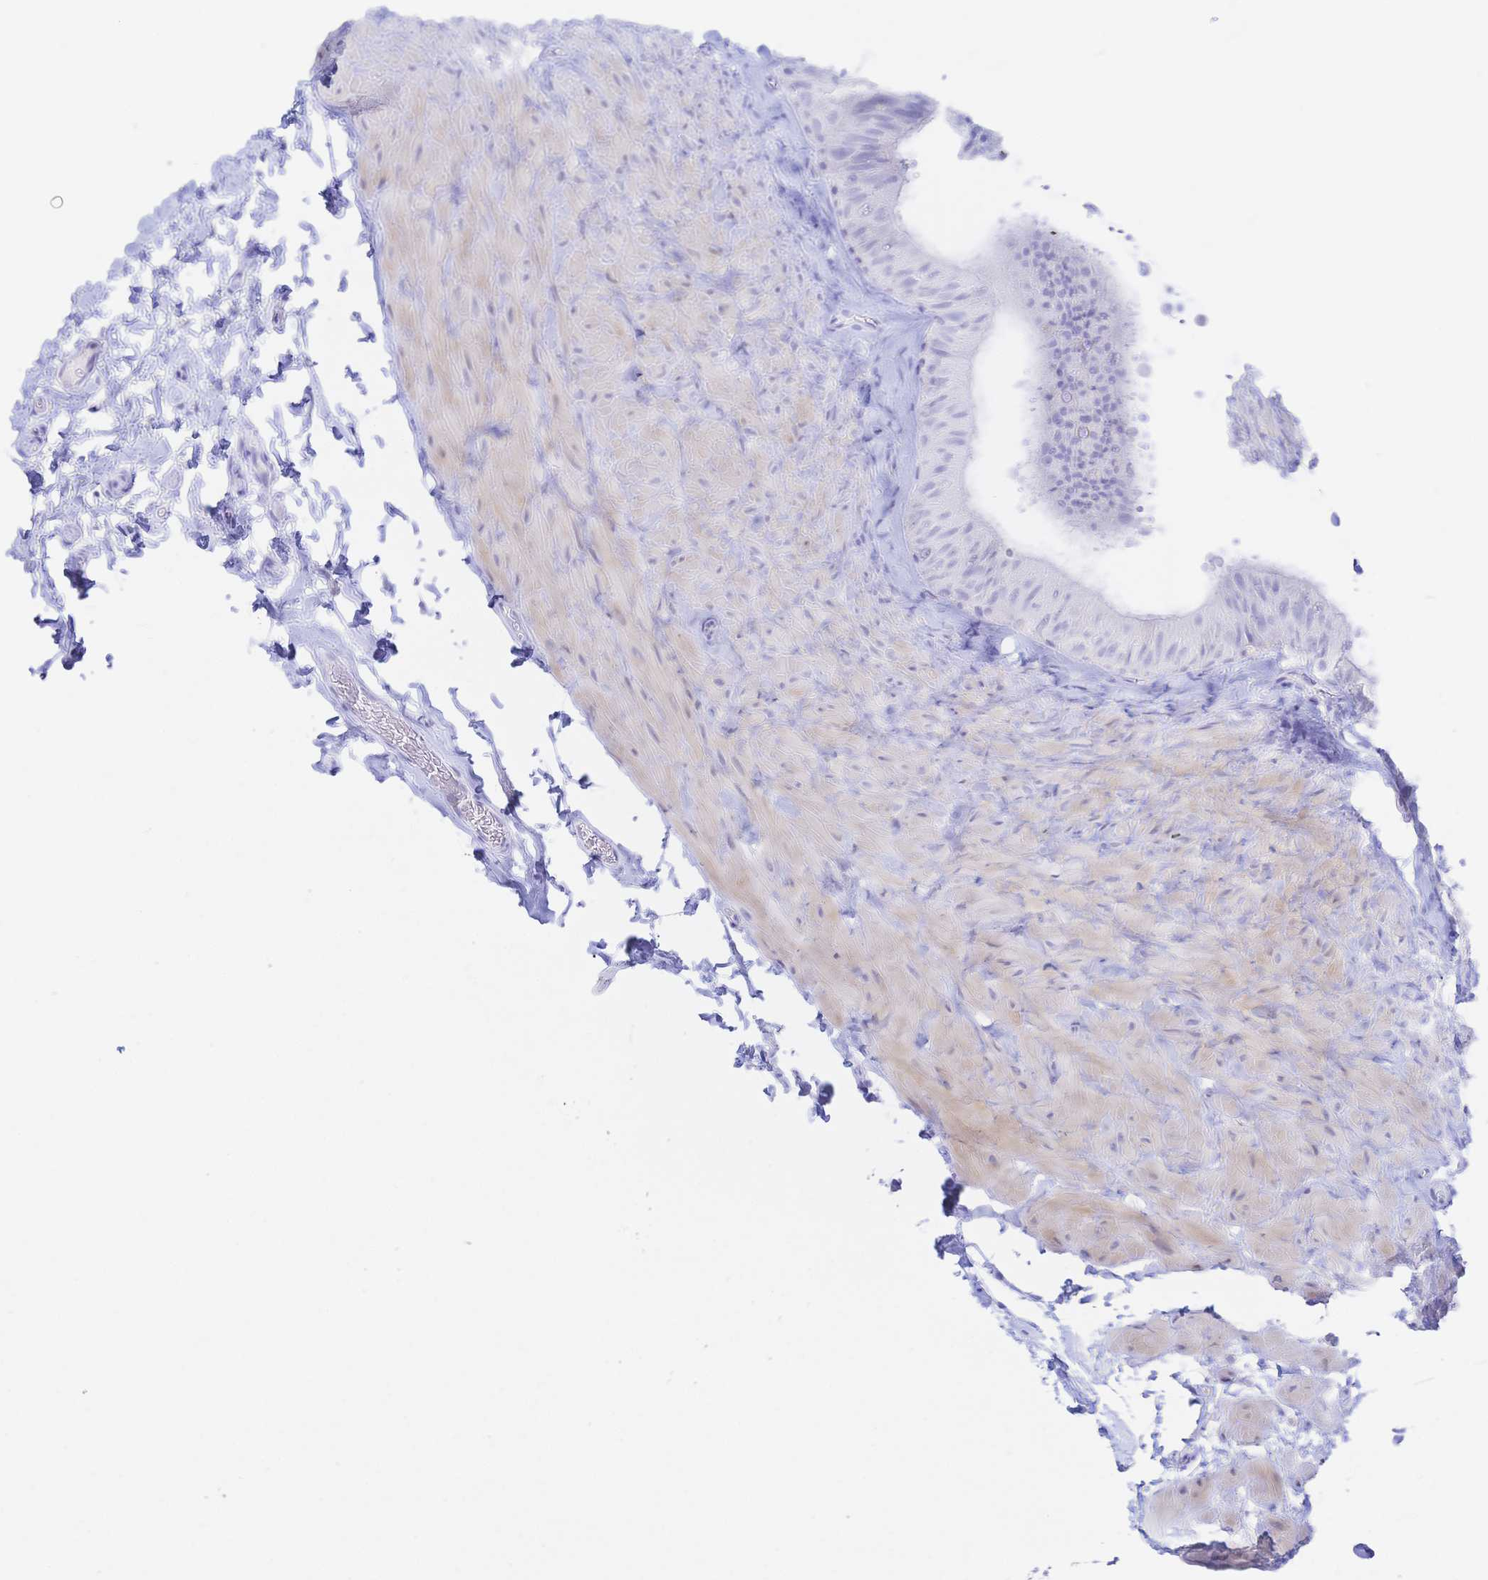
{"staining": {"intensity": "negative", "quantity": "none", "location": "none"}, "tissue": "epididymis", "cell_type": "Glandular cells", "image_type": "normal", "snomed": [{"axis": "morphology", "description": "Normal tissue, NOS"}, {"axis": "topography", "description": "Epididymis, spermatic cord, NOS"}, {"axis": "topography", "description": "Epididymis"}], "caption": "An immunohistochemistry (IHC) photomicrograph of benign epididymis is shown. There is no staining in glandular cells of epididymis. (Immunohistochemistry (ihc), brightfield microscopy, high magnification).", "gene": "KCNH6", "patient": {"sex": "male", "age": 31}}